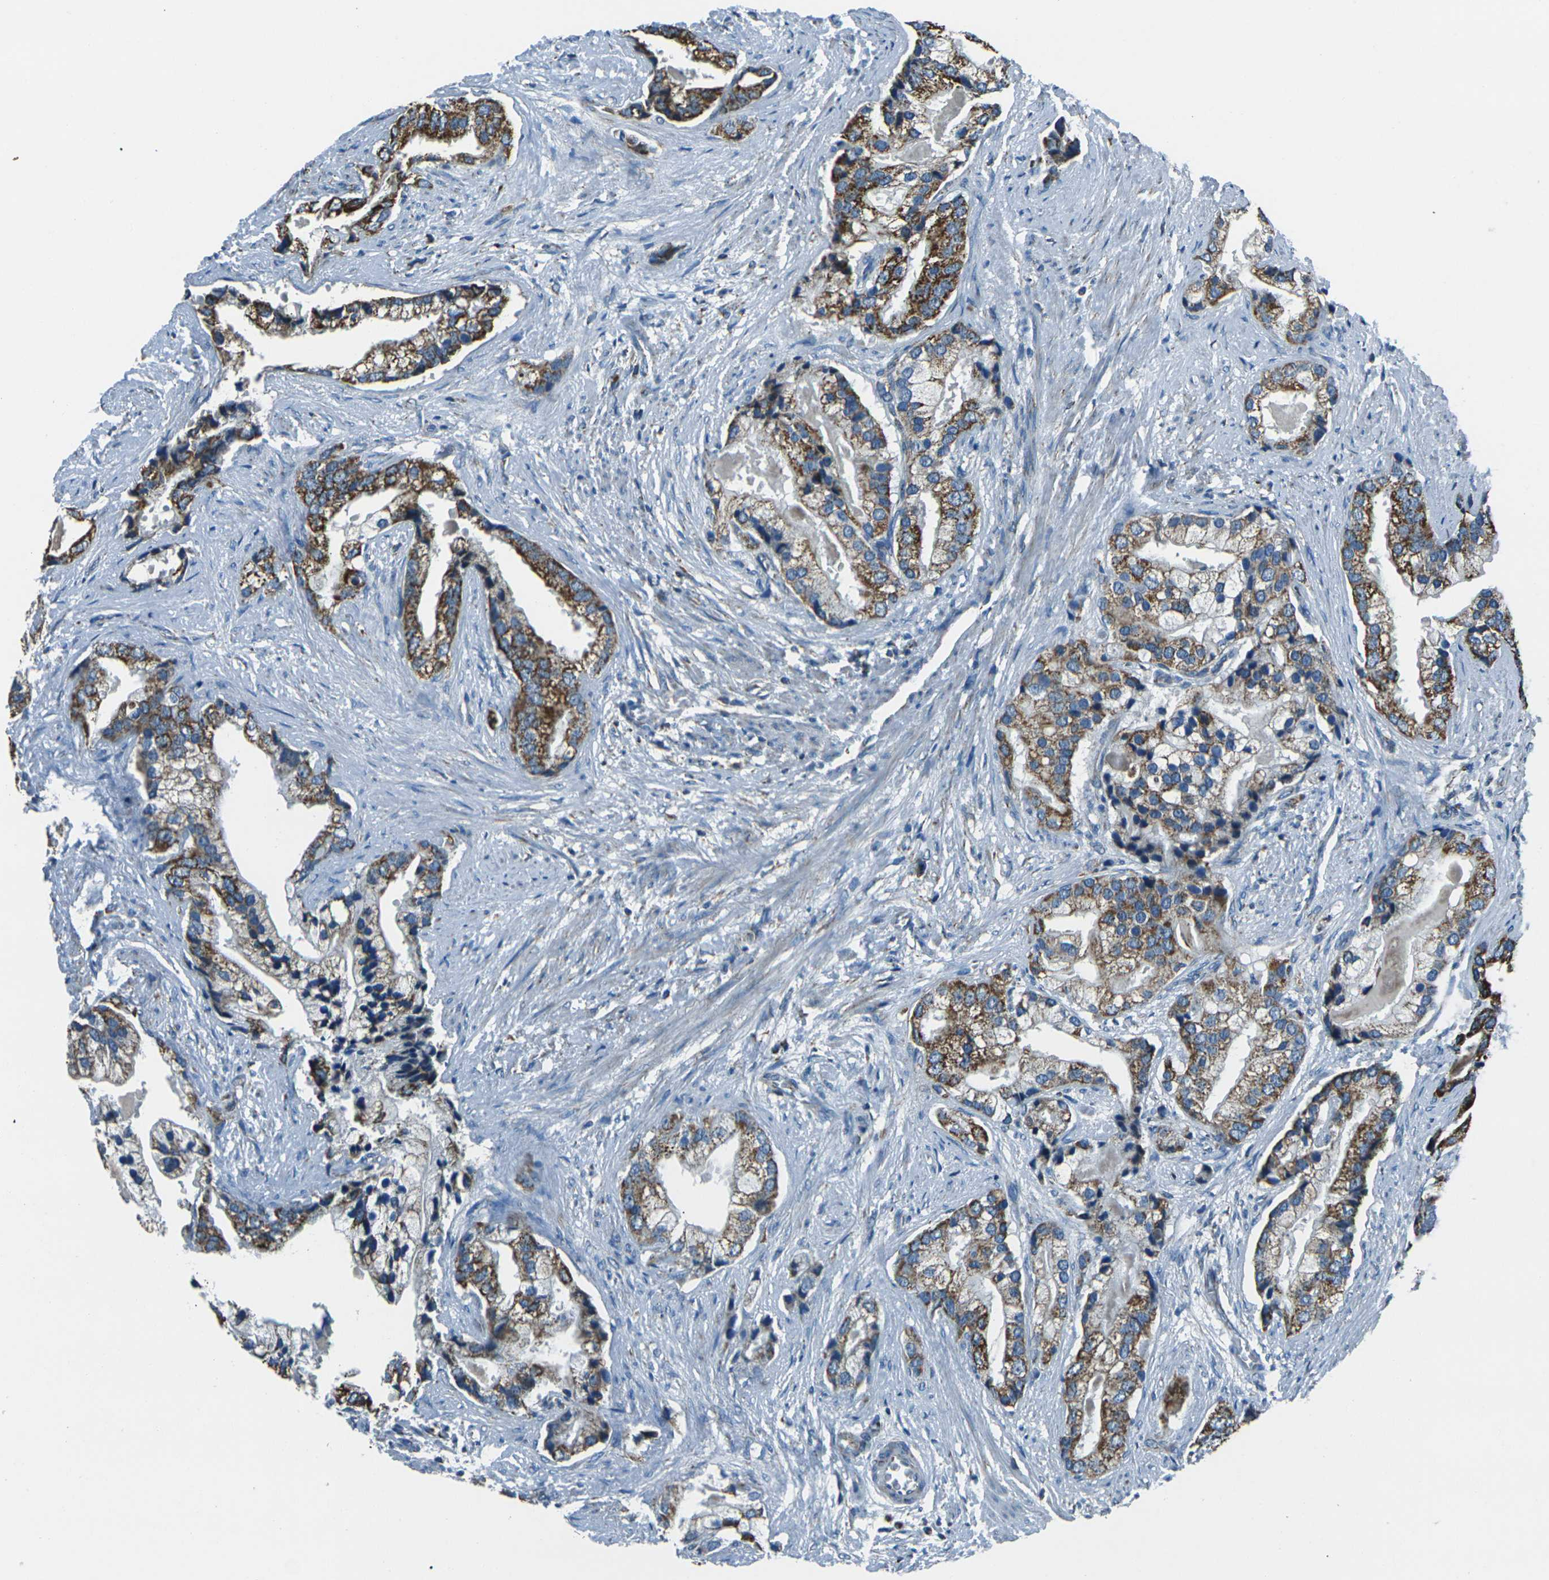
{"staining": {"intensity": "moderate", "quantity": ">75%", "location": "cytoplasmic/membranous"}, "tissue": "prostate cancer", "cell_type": "Tumor cells", "image_type": "cancer", "snomed": [{"axis": "morphology", "description": "Adenocarcinoma, Low grade"}, {"axis": "topography", "description": "Prostate"}], "caption": "A photomicrograph of human prostate cancer (low-grade adenocarcinoma) stained for a protein shows moderate cytoplasmic/membranous brown staining in tumor cells. (IHC, brightfield microscopy, high magnification).", "gene": "IRF3", "patient": {"sex": "male", "age": 71}}